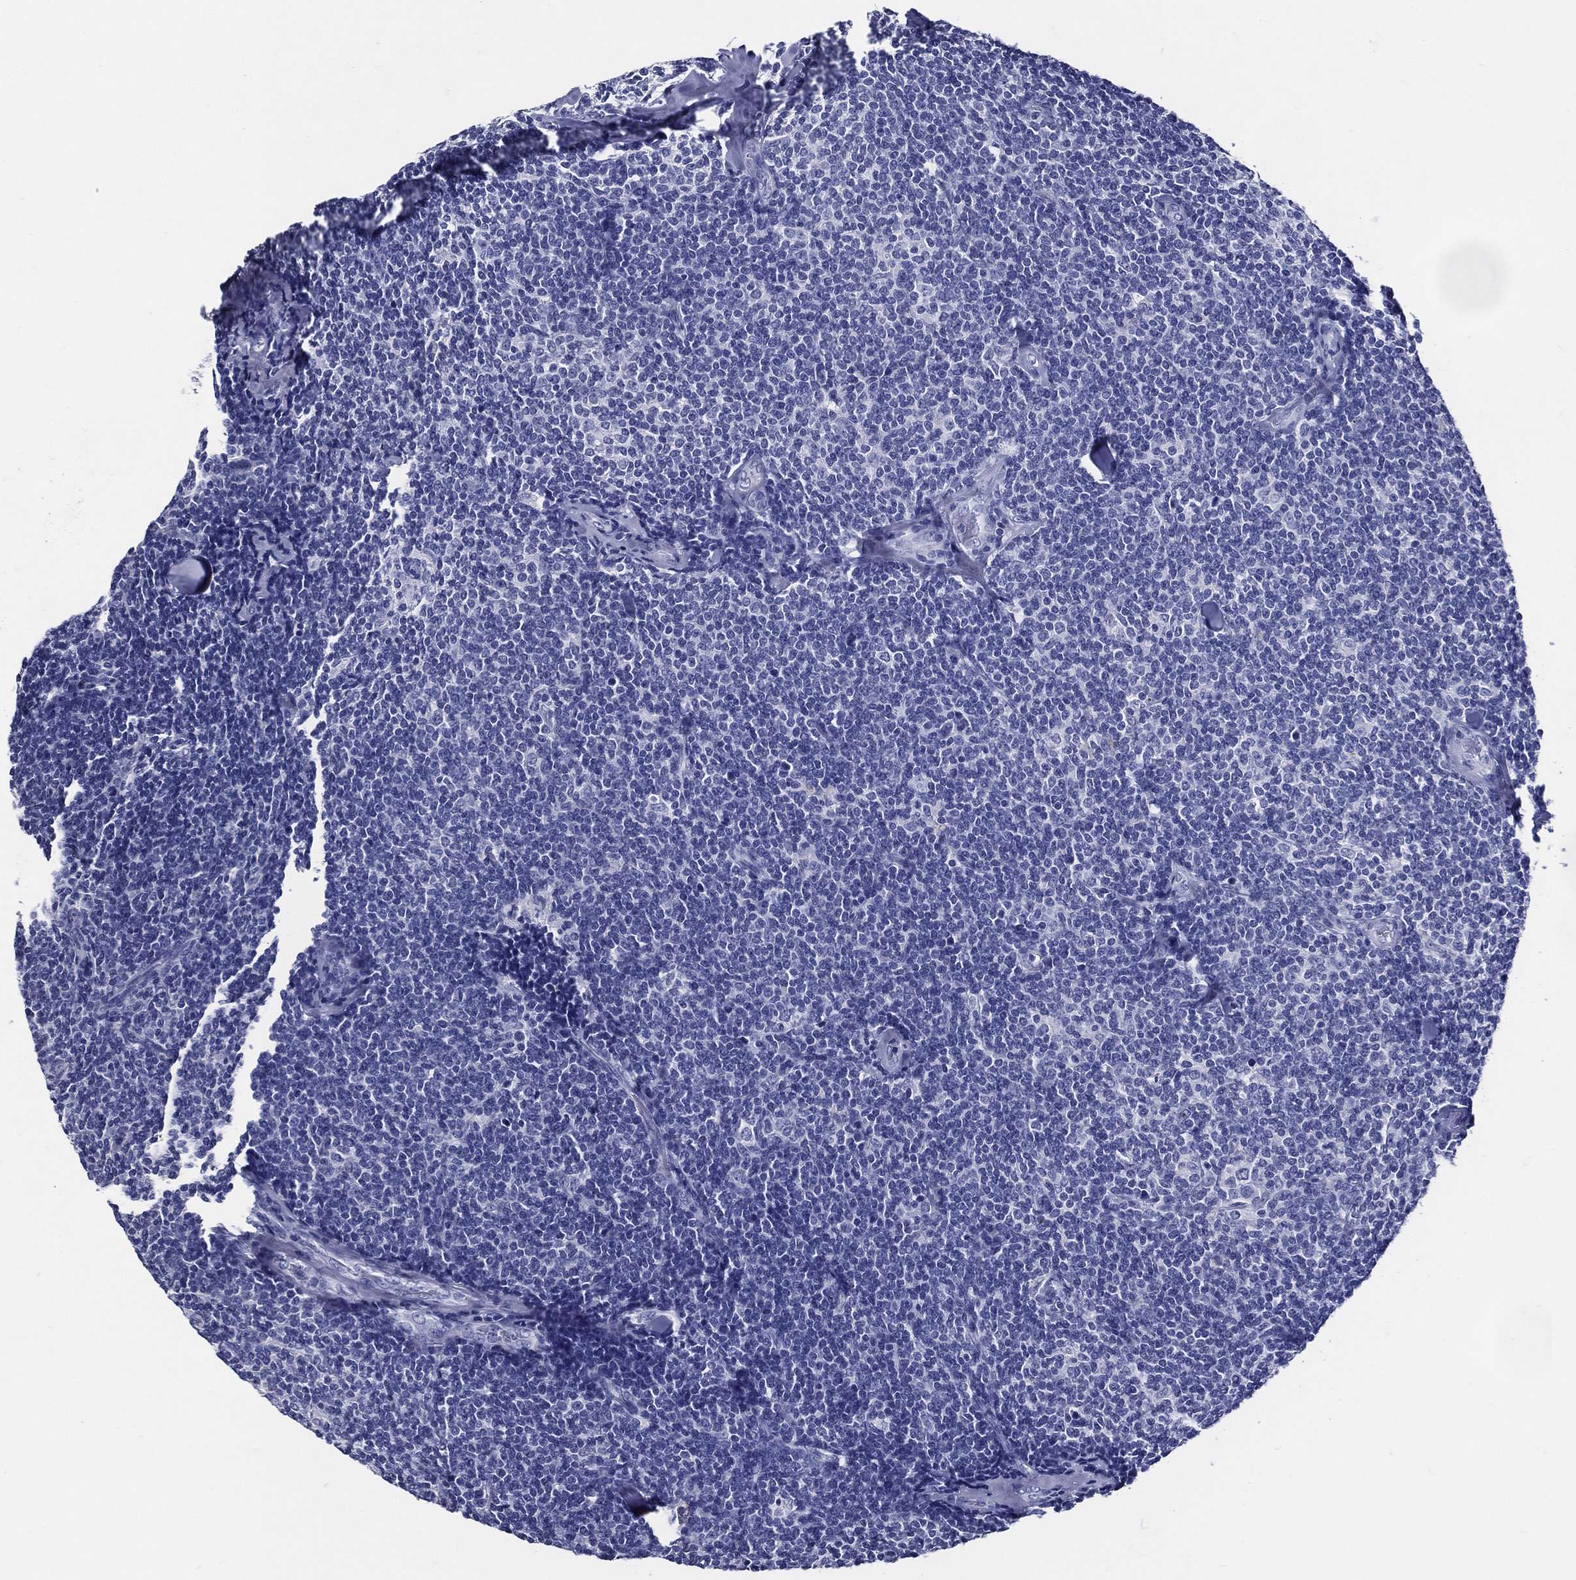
{"staining": {"intensity": "negative", "quantity": "none", "location": "none"}, "tissue": "lymphoma", "cell_type": "Tumor cells", "image_type": "cancer", "snomed": [{"axis": "morphology", "description": "Malignant lymphoma, non-Hodgkin's type, Low grade"}, {"axis": "topography", "description": "Lymph node"}], "caption": "IHC image of neoplastic tissue: human malignant lymphoma, non-Hodgkin's type (low-grade) stained with DAB (3,3'-diaminobenzidine) exhibits no significant protein expression in tumor cells. (DAB (3,3'-diaminobenzidine) immunohistochemistry with hematoxylin counter stain).", "gene": "ACE2", "patient": {"sex": "female", "age": 56}}